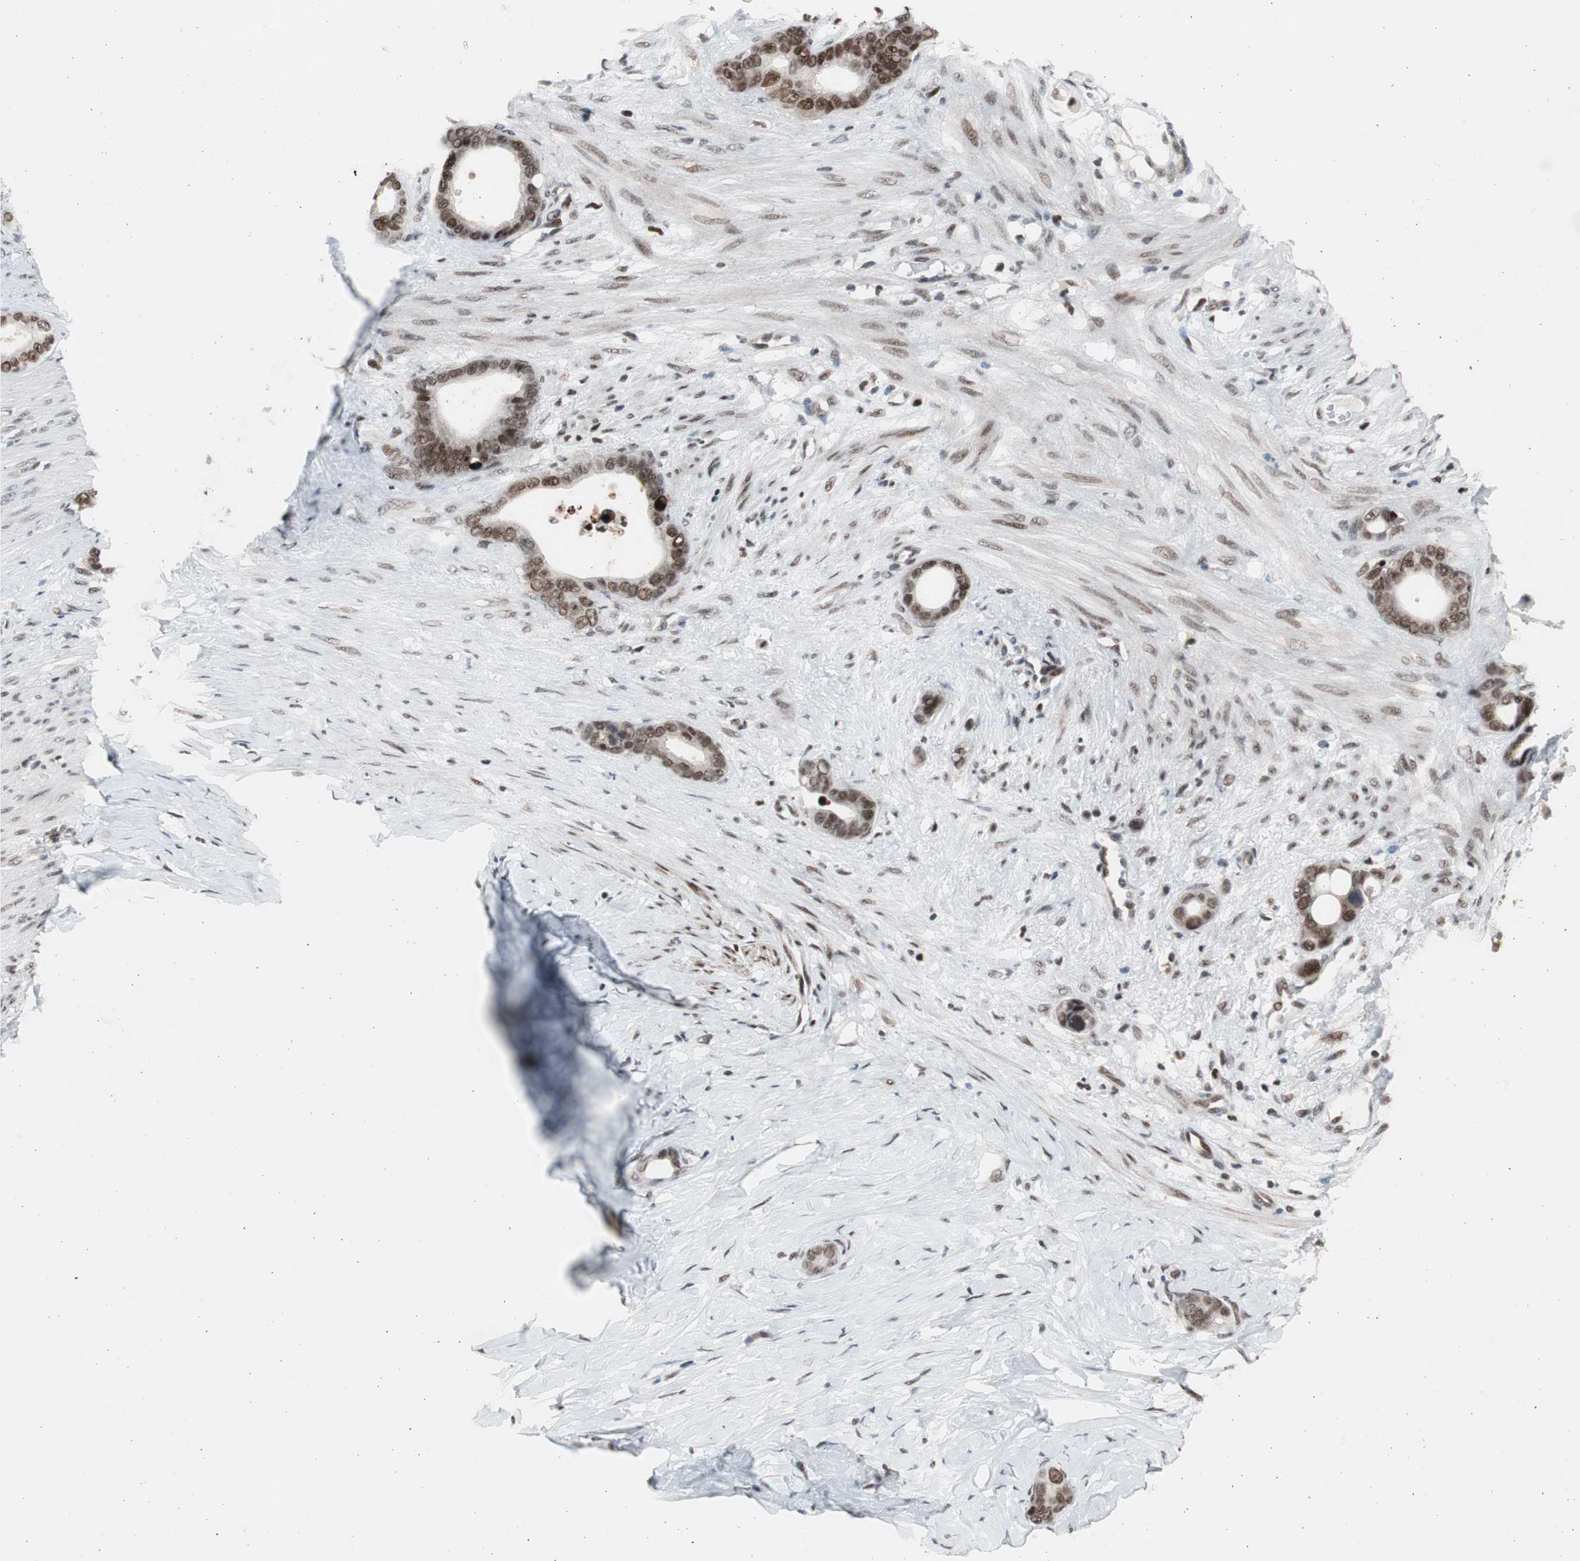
{"staining": {"intensity": "strong", "quantity": ">75%", "location": "nuclear"}, "tissue": "stomach cancer", "cell_type": "Tumor cells", "image_type": "cancer", "snomed": [{"axis": "morphology", "description": "Adenocarcinoma, NOS"}, {"axis": "topography", "description": "Stomach"}], "caption": "This photomicrograph displays immunohistochemistry (IHC) staining of human stomach adenocarcinoma, with high strong nuclear expression in approximately >75% of tumor cells.", "gene": "RPA1", "patient": {"sex": "female", "age": 75}}